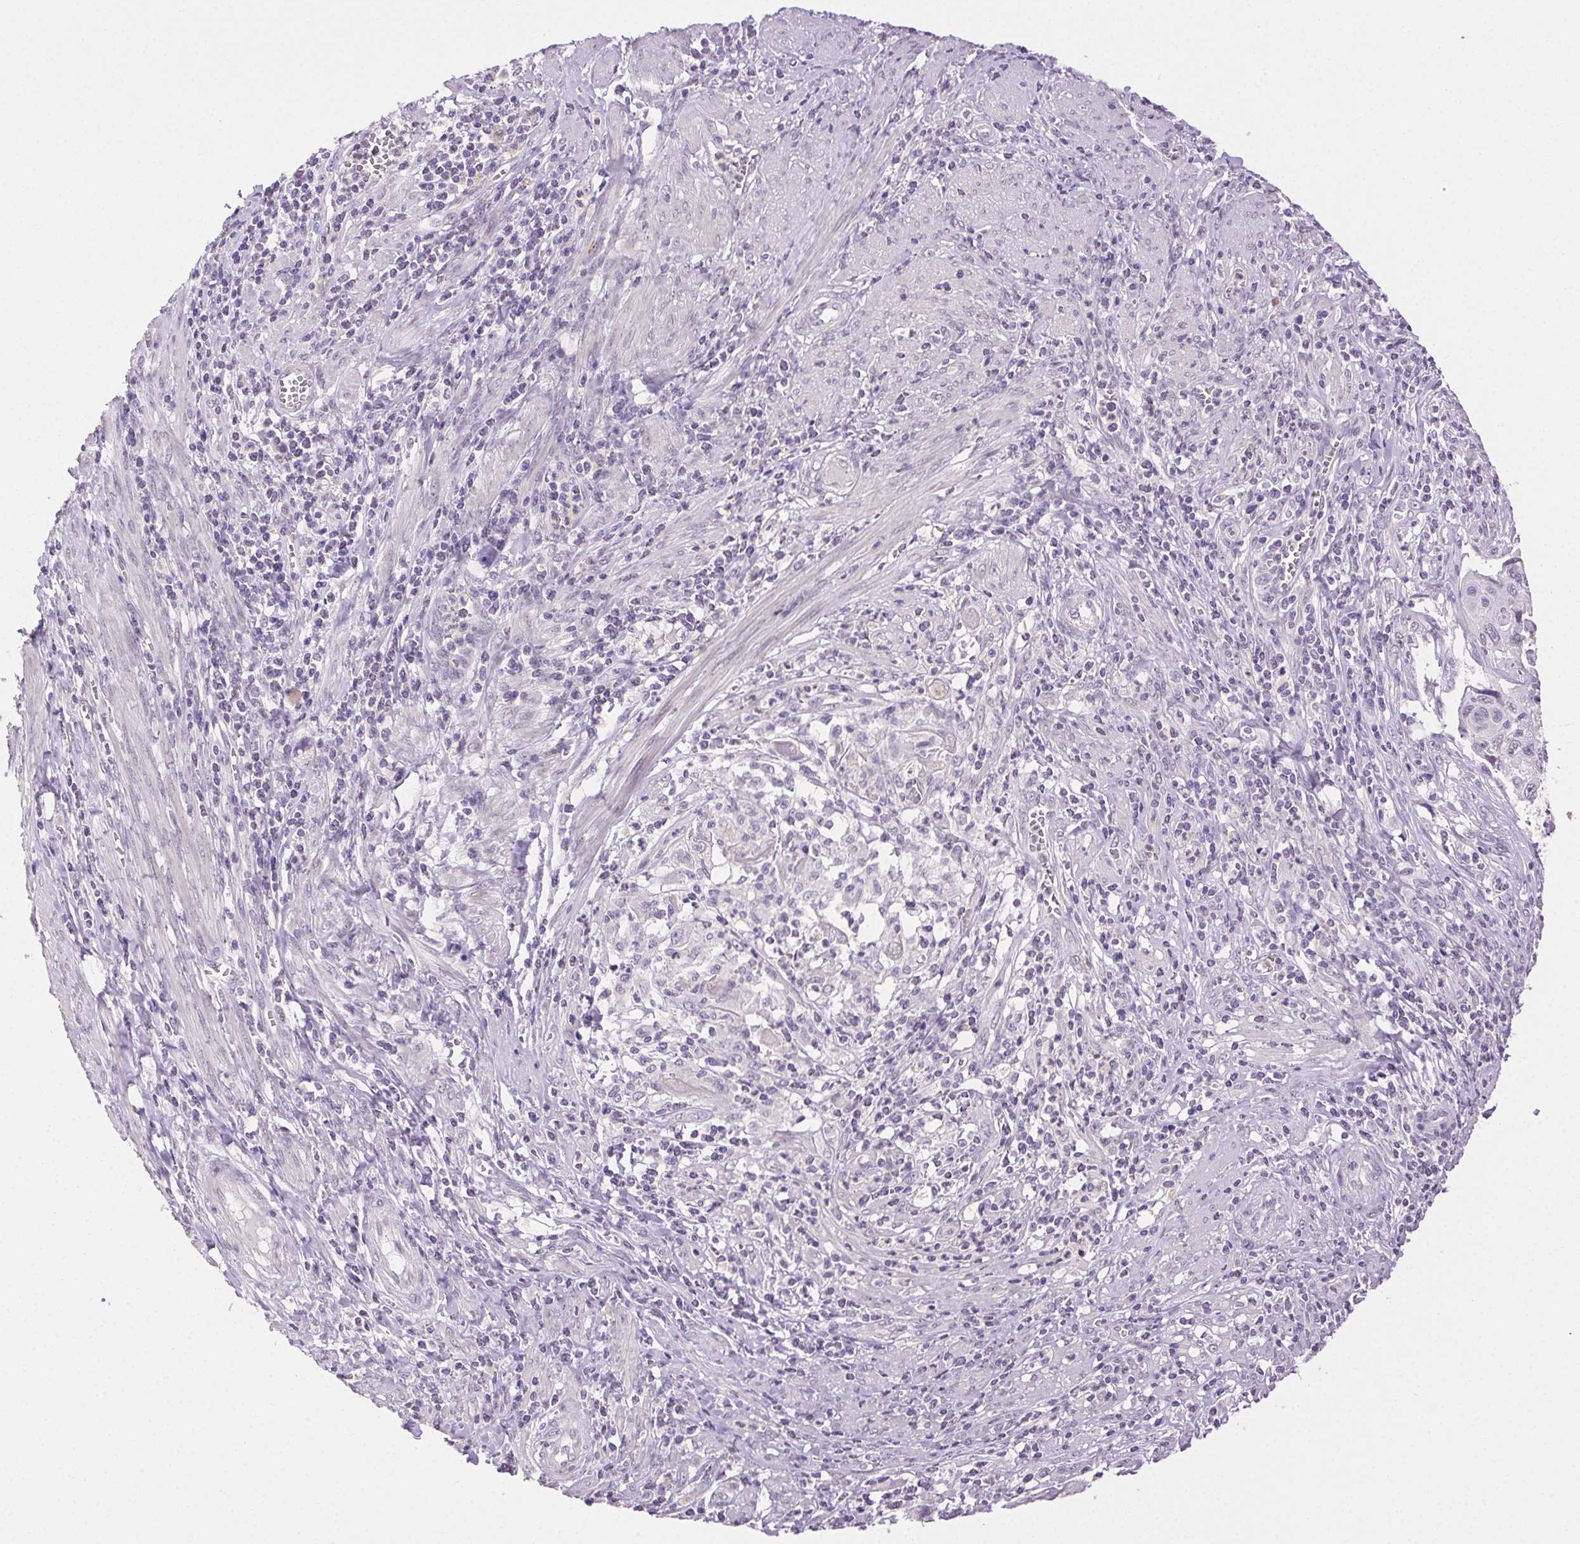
{"staining": {"intensity": "negative", "quantity": "none", "location": "none"}, "tissue": "cervical cancer", "cell_type": "Tumor cells", "image_type": "cancer", "snomed": [{"axis": "morphology", "description": "Squamous cell carcinoma, NOS"}, {"axis": "topography", "description": "Cervix"}], "caption": "This is an immunohistochemistry (IHC) histopathology image of human cervical squamous cell carcinoma. There is no staining in tumor cells.", "gene": "CLDN10", "patient": {"sex": "female", "age": 70}}